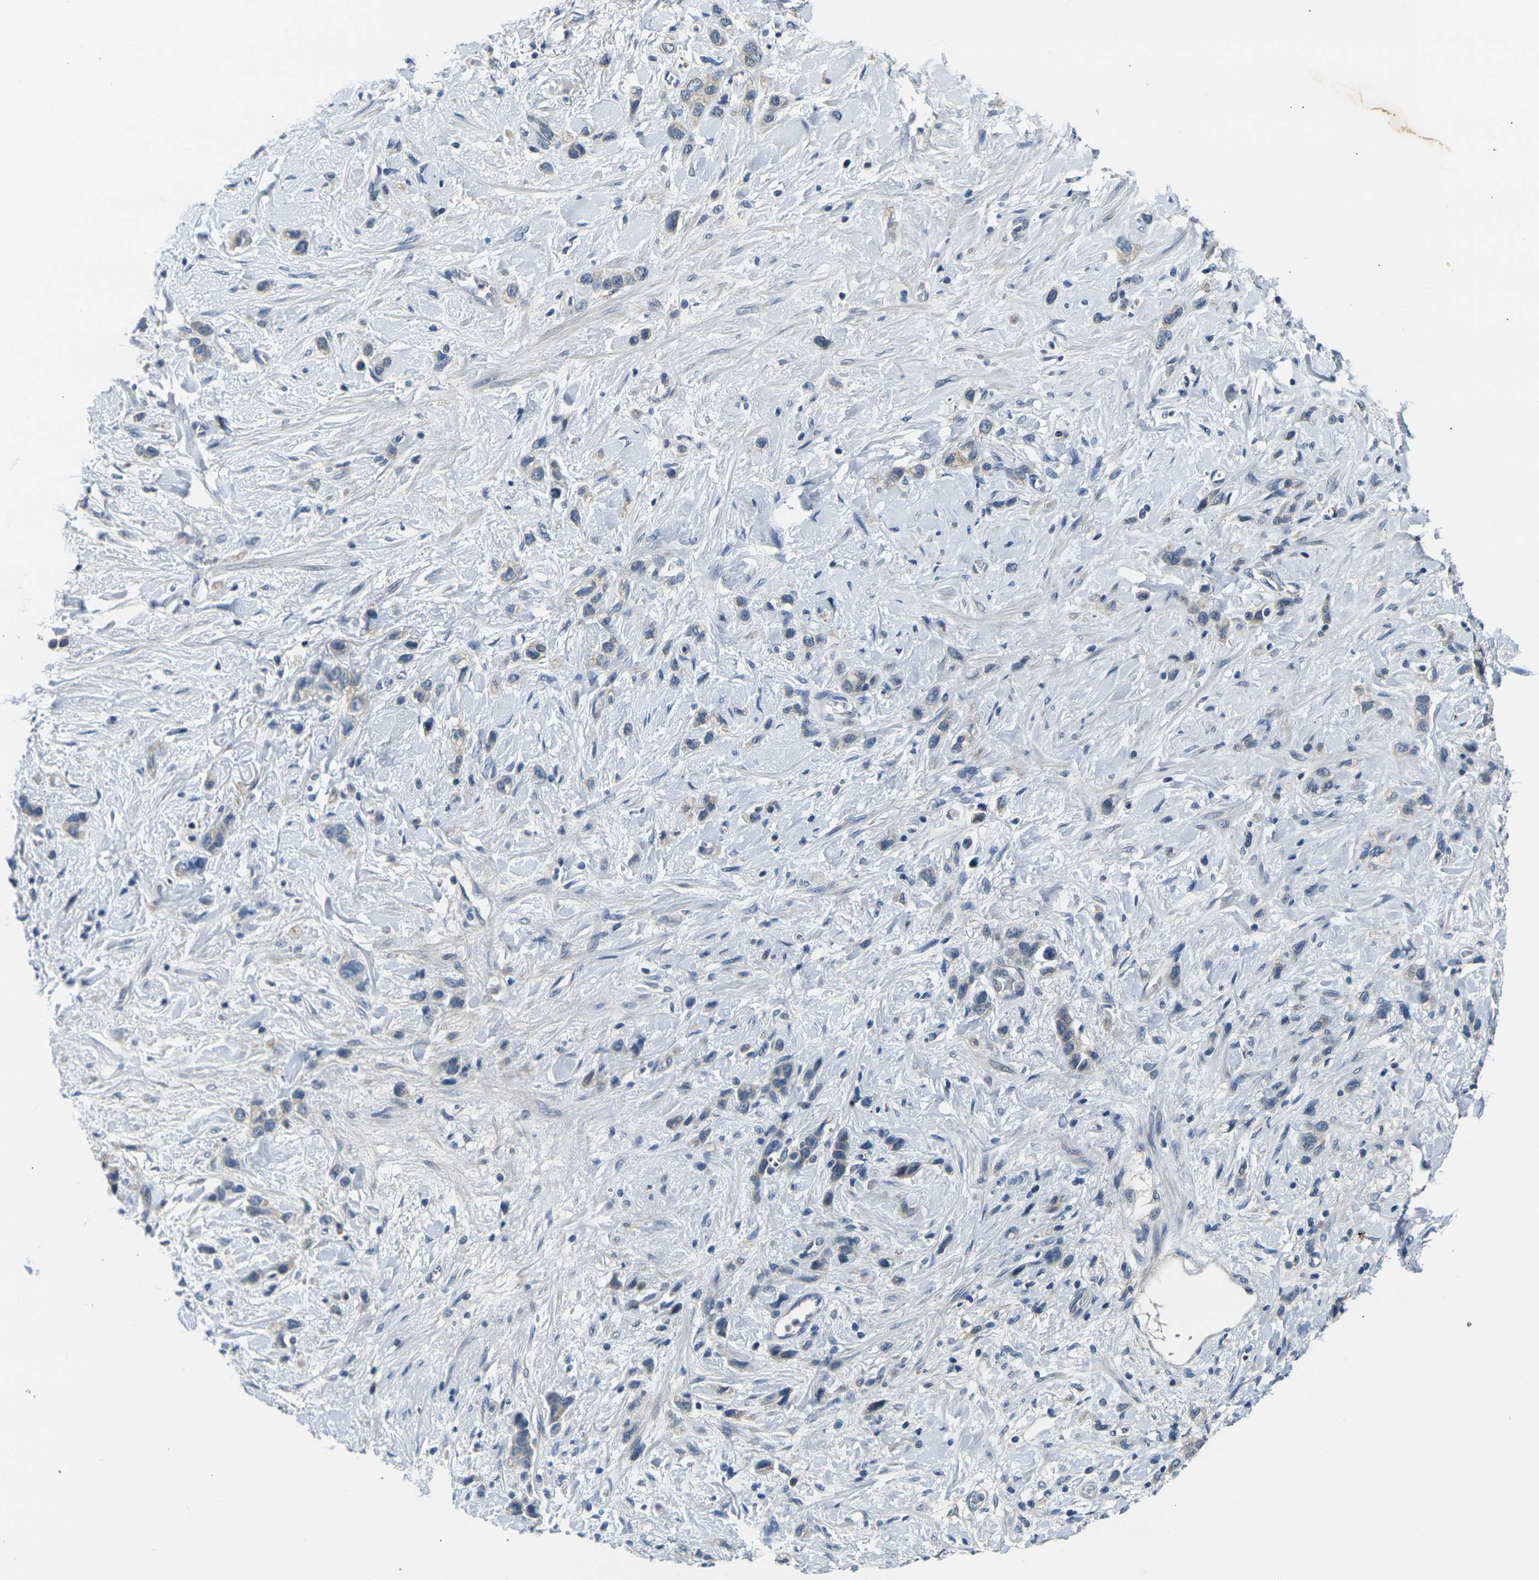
{"staining": {"intensity": "negative", "quantity": "none", "location": "none"}, "tissue": "stomach cancer", "cell_type": "Tumor cells", "image_type": "cancer", "snomed": [{"axis": "morphology", "description": "Adenocarcinoma, NOS"}, {"axis": "morphology", "description": "Adenocarcinoma, High grade"}, {"axis": "topography", "description": "Stomach, upper"}, {"axis": "topography", "description": "Stomach, lower"}], "caption": "This image is of stomach cancer stained with IHC to label a protein in brown with the nuclei are counter-stained blue. There is no positivity in tumor cells.", "gene": "SHISAL2B", "patient": {"sex": "female", "age": 65}}